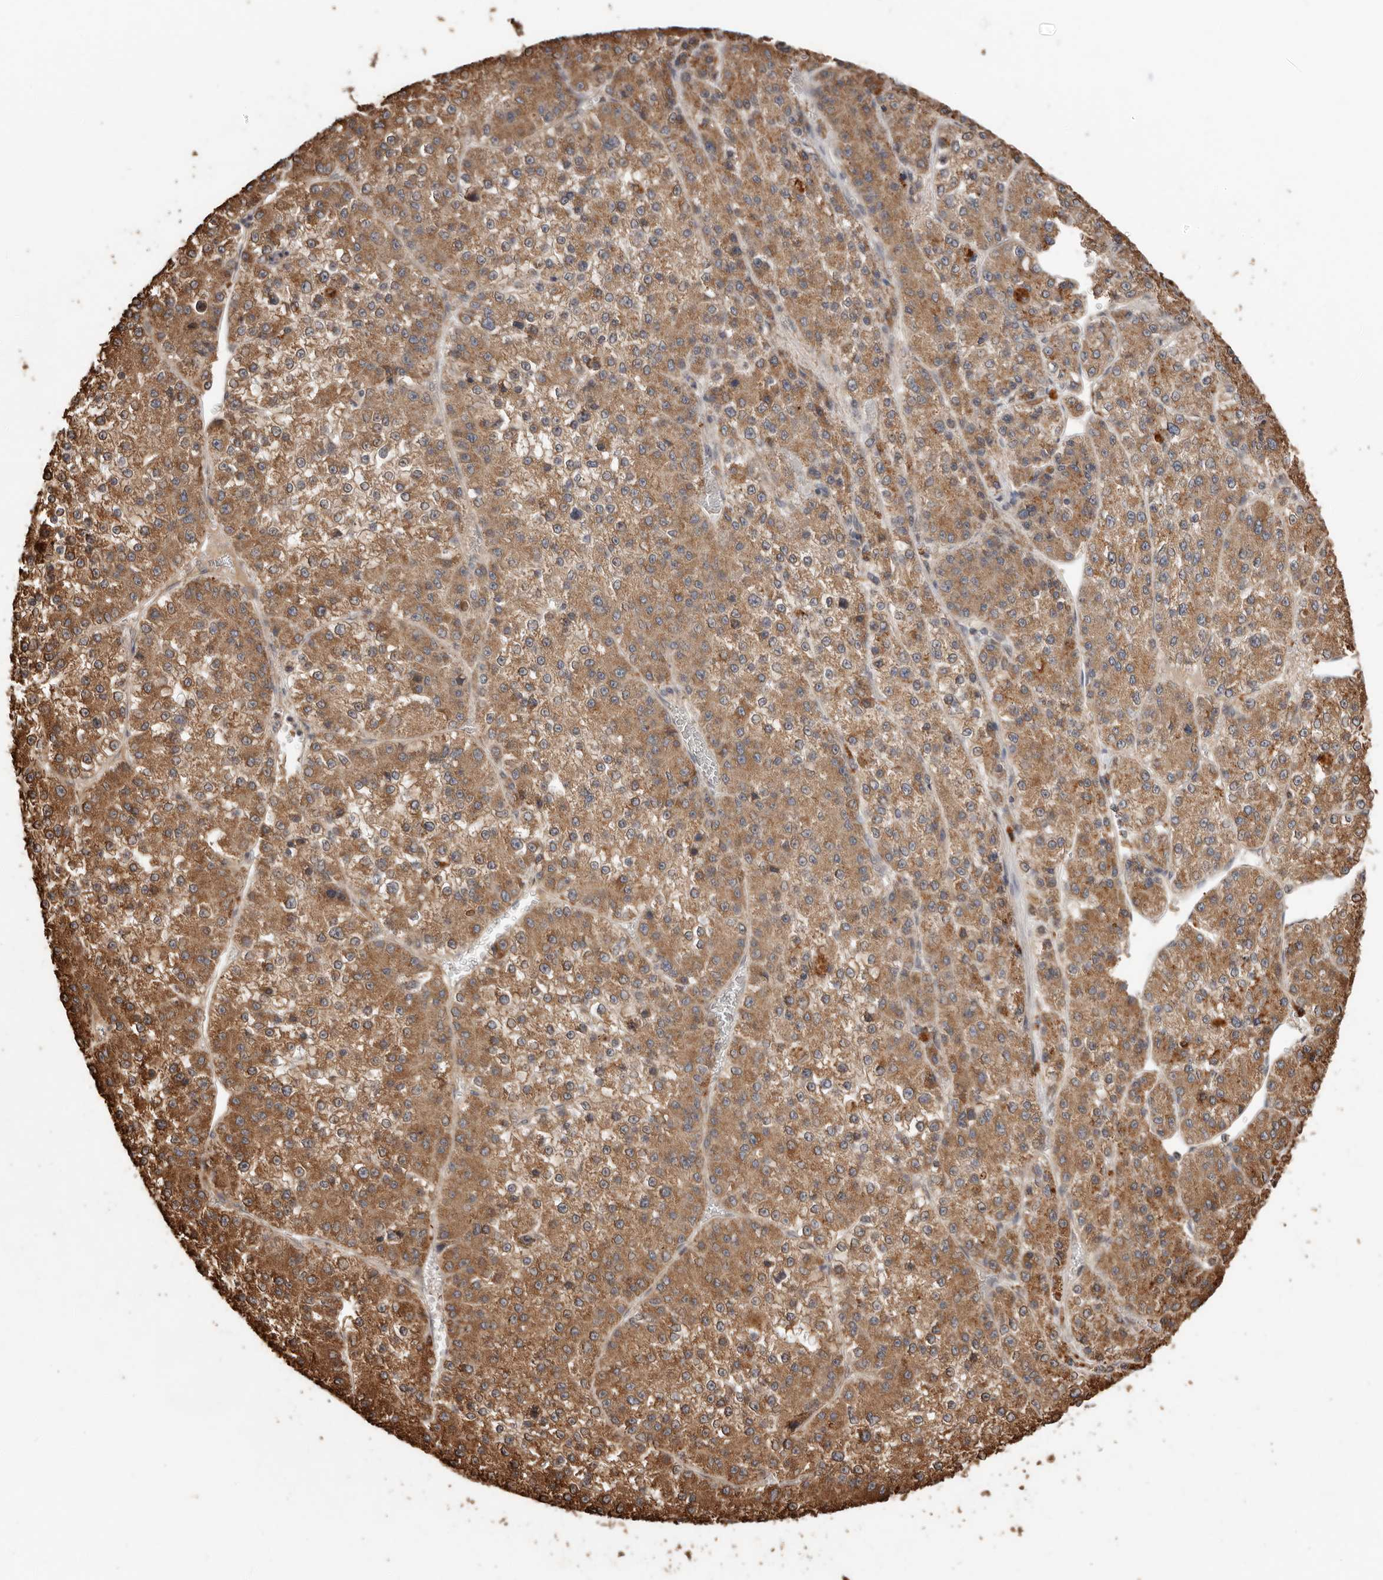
{"staining": {"intensity": "strong", "quantity": ">75%", "location": "cytoplasmic/membranous"}, "tissue": "liver cancer", "cell_type": "Tumor cells", "image_type": "cancer", "snomed": [{"axis": "morphology", "description": "Carcinoma, Hepatocellular, NOS"}, {"axis": "topography", "description": "Liver"}], "caption": "Liver cancer (hepatocellular carcinoma) tissue exhibits strong cytoplasmic/membranous expression in about >75% of tumor cells", "gene": "RSPO2", "patient": {"sex": "female", "age": 73}}